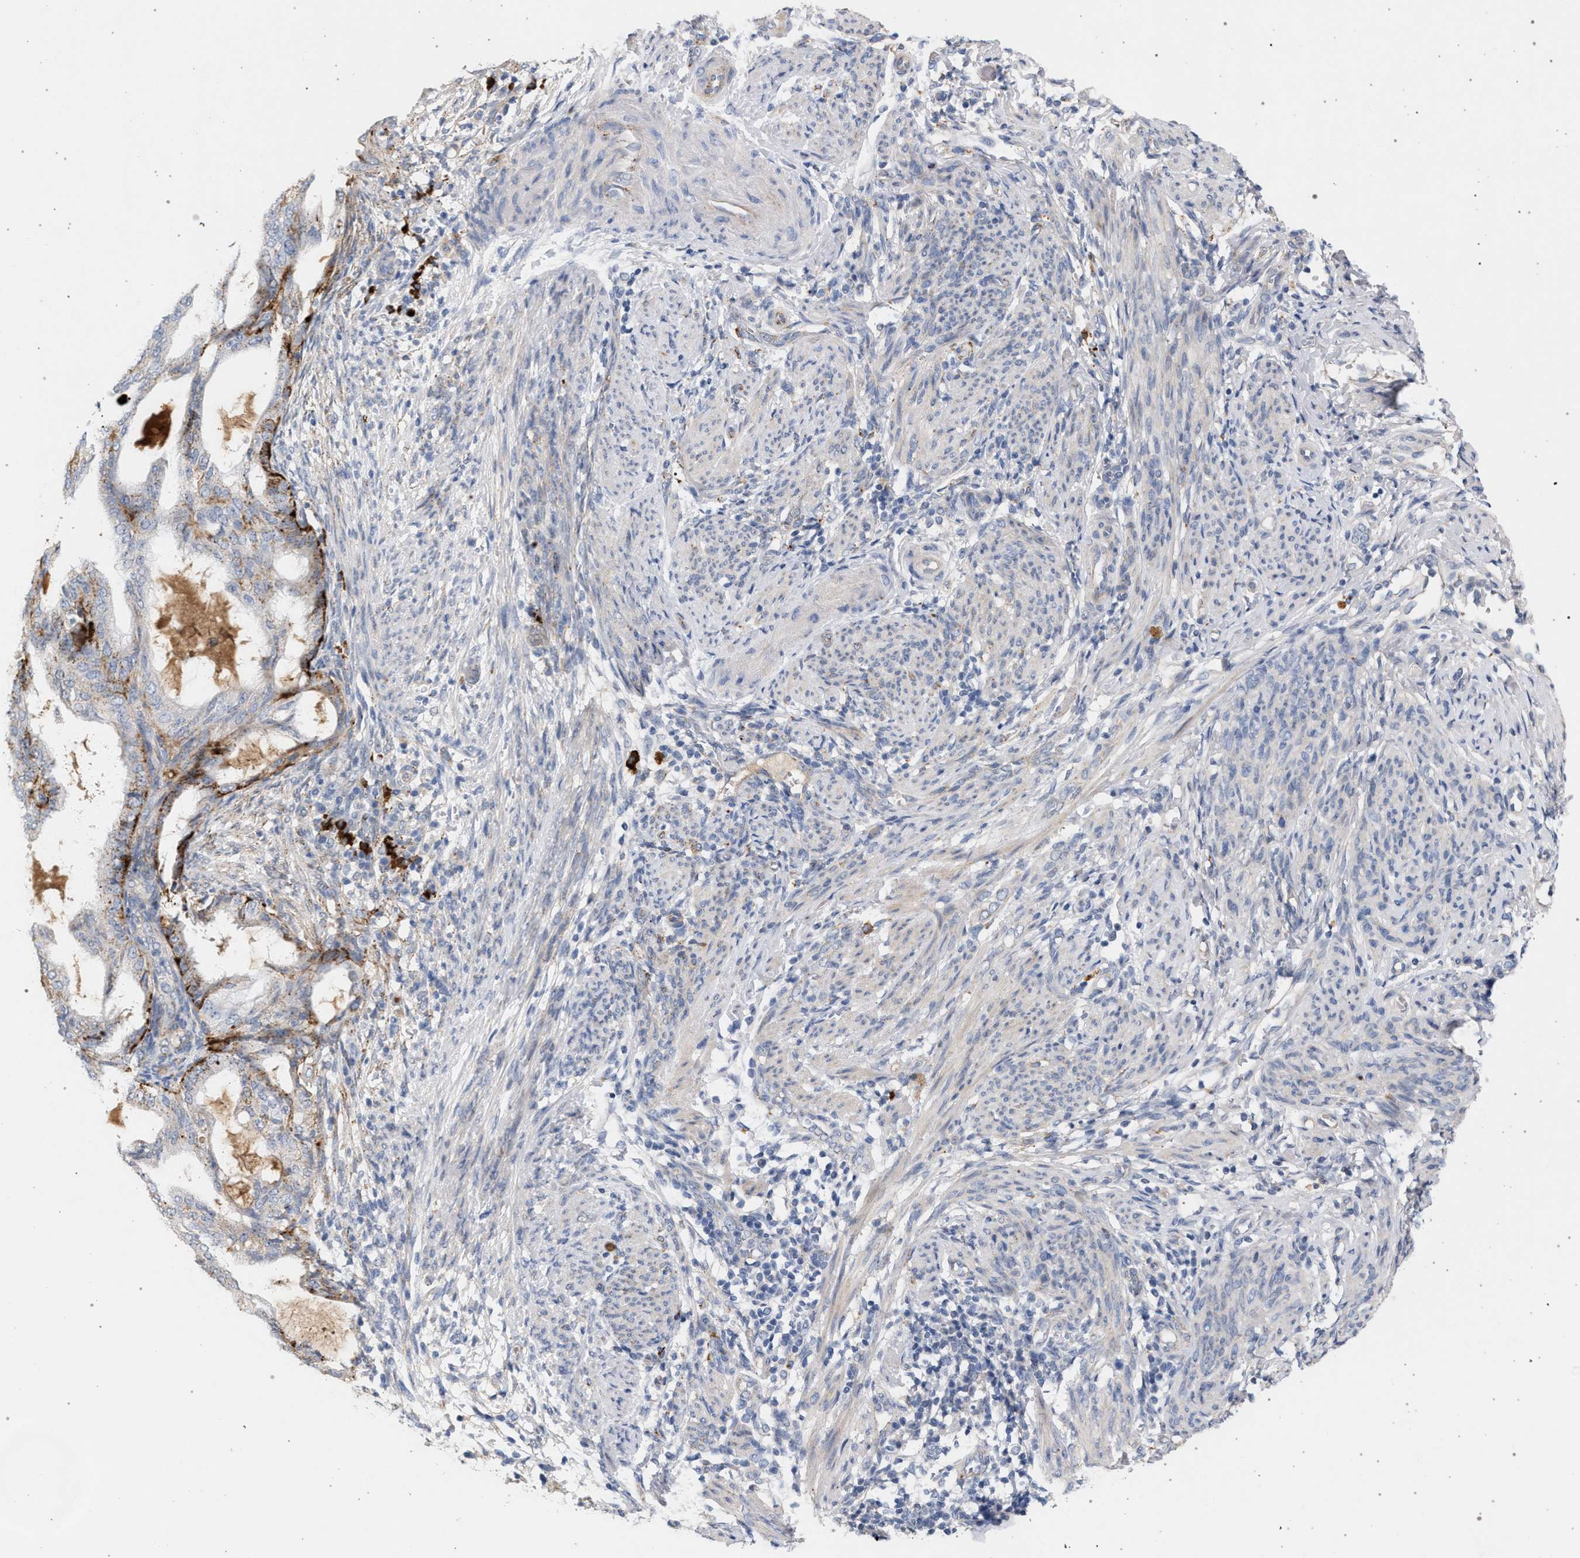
{"staining": {"intensity": "strong", "quantity": "<25%", "location": "cytoplasmic/membranous"}, "tissue": "endometrial cancer", "cell_type": "Tumor cells", "image_type": "cancer", "snomed": [{"axis": "morphology", "description": "Adenocarcinoma, NOS"}, {"axis": "topography", "description": "Endometrium"}], "caption": "Endometrial cancer stained with immunohistochemistry exhibits strong cytoplasmic/membranous staining in approximately <25% of tumor cells. The protein is stained brown, and the nuclei are stained in blue (DAB IHC with brightfield microscopy, high magnification).", "gene": "MAMDC2", "patient": {"sex": "female", "age": 58}}